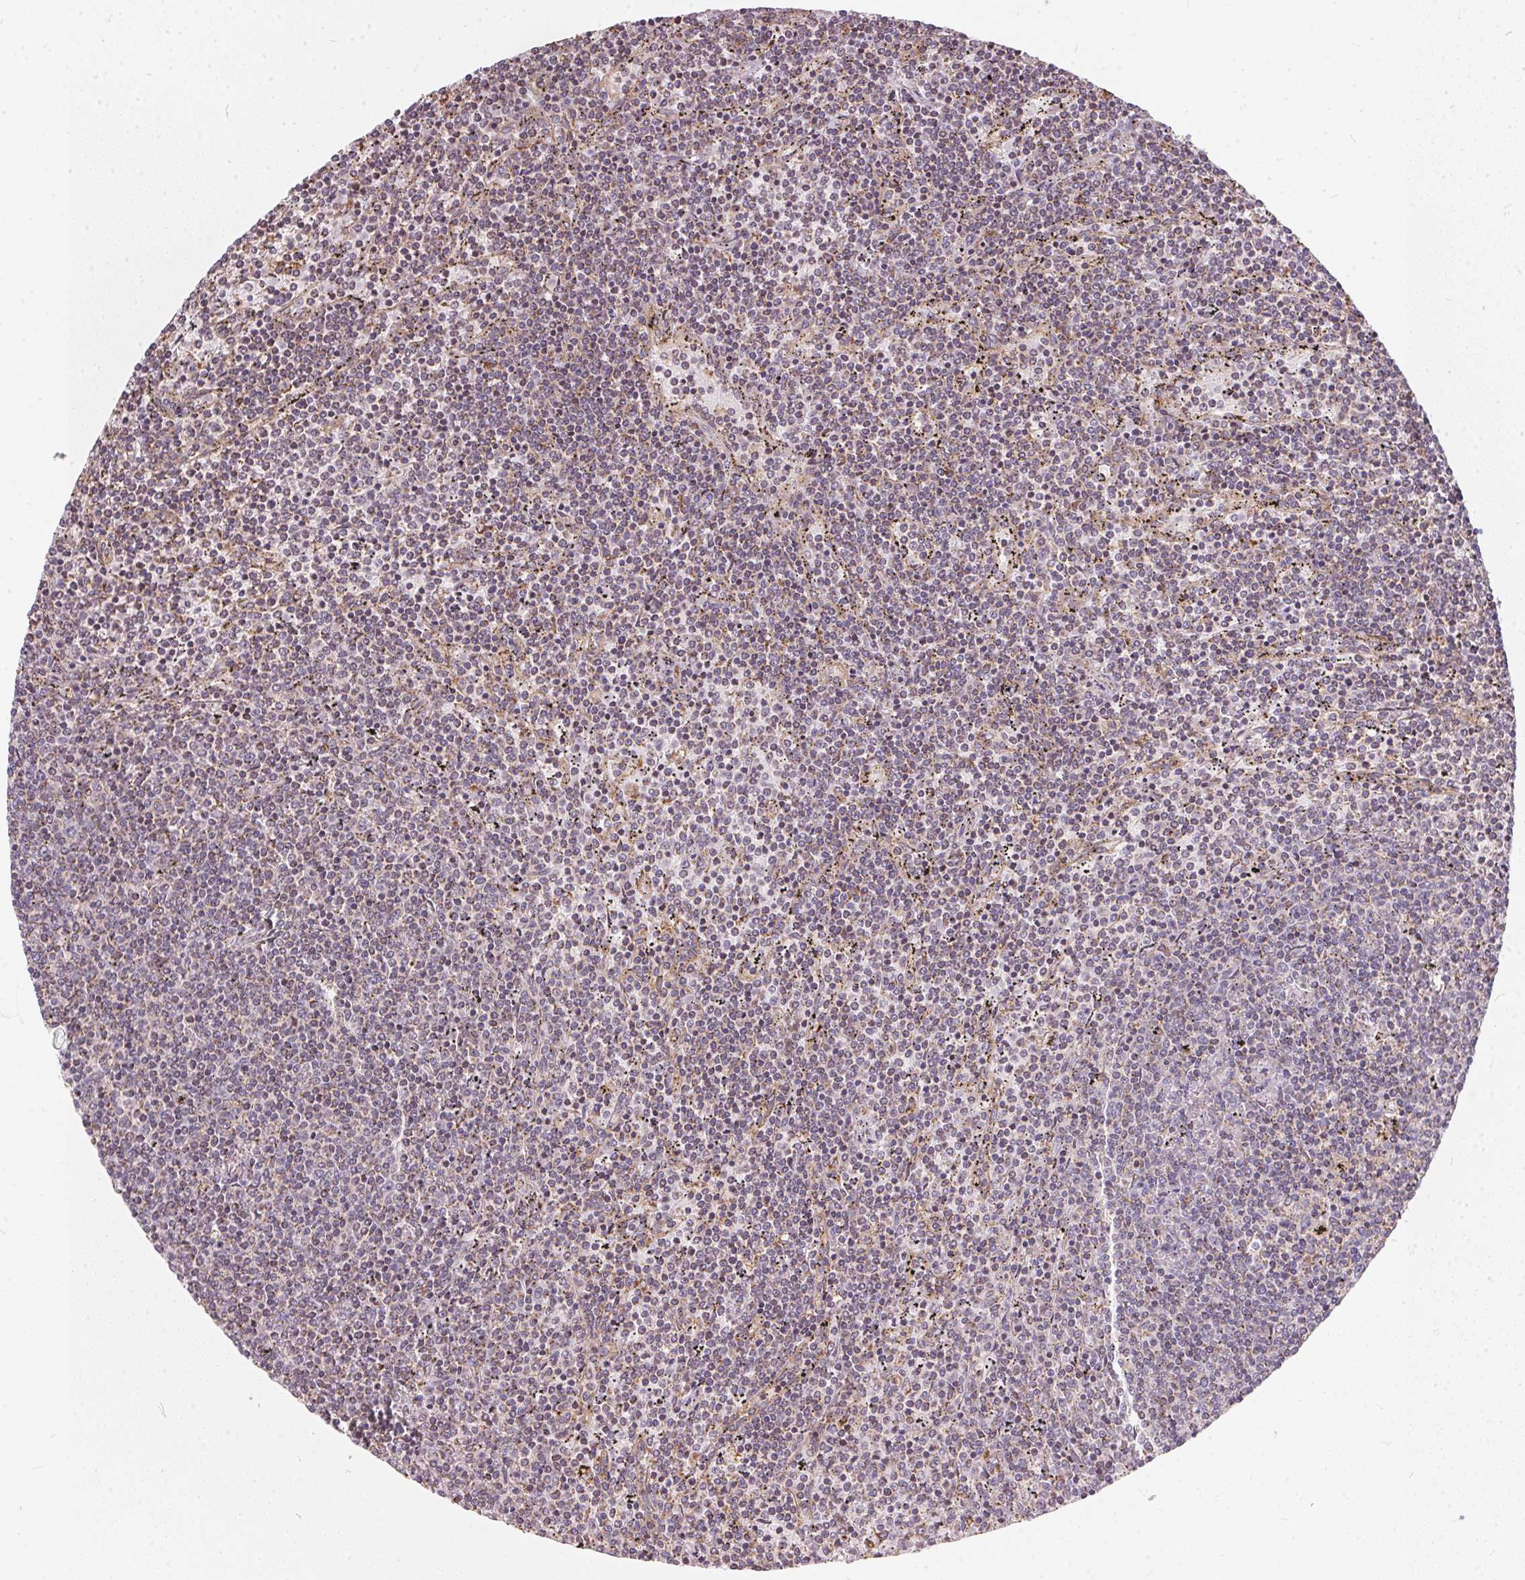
{"staining": {"intensity": "weak", "quantity": "<25%", "location": "cytoplasmic/membranous"}, "tissue": "lymphoma", "cell_type": "Tumor cells", "image_type": "cancer", "snomed": [{"axis": "morphology", "description": "Malignant lymphoma, non-Hodgkin's type, Low grade"}, {"axis": "topography", "description": "Spleen"}], "caption": "Tumor cells are negative for brown protein staining in lymphoma. (Immunohistochemistry, brightfield microscopy, high magnification).", "gene": "VWA5B2", "patient": {"sex": "female", "age": 50}}